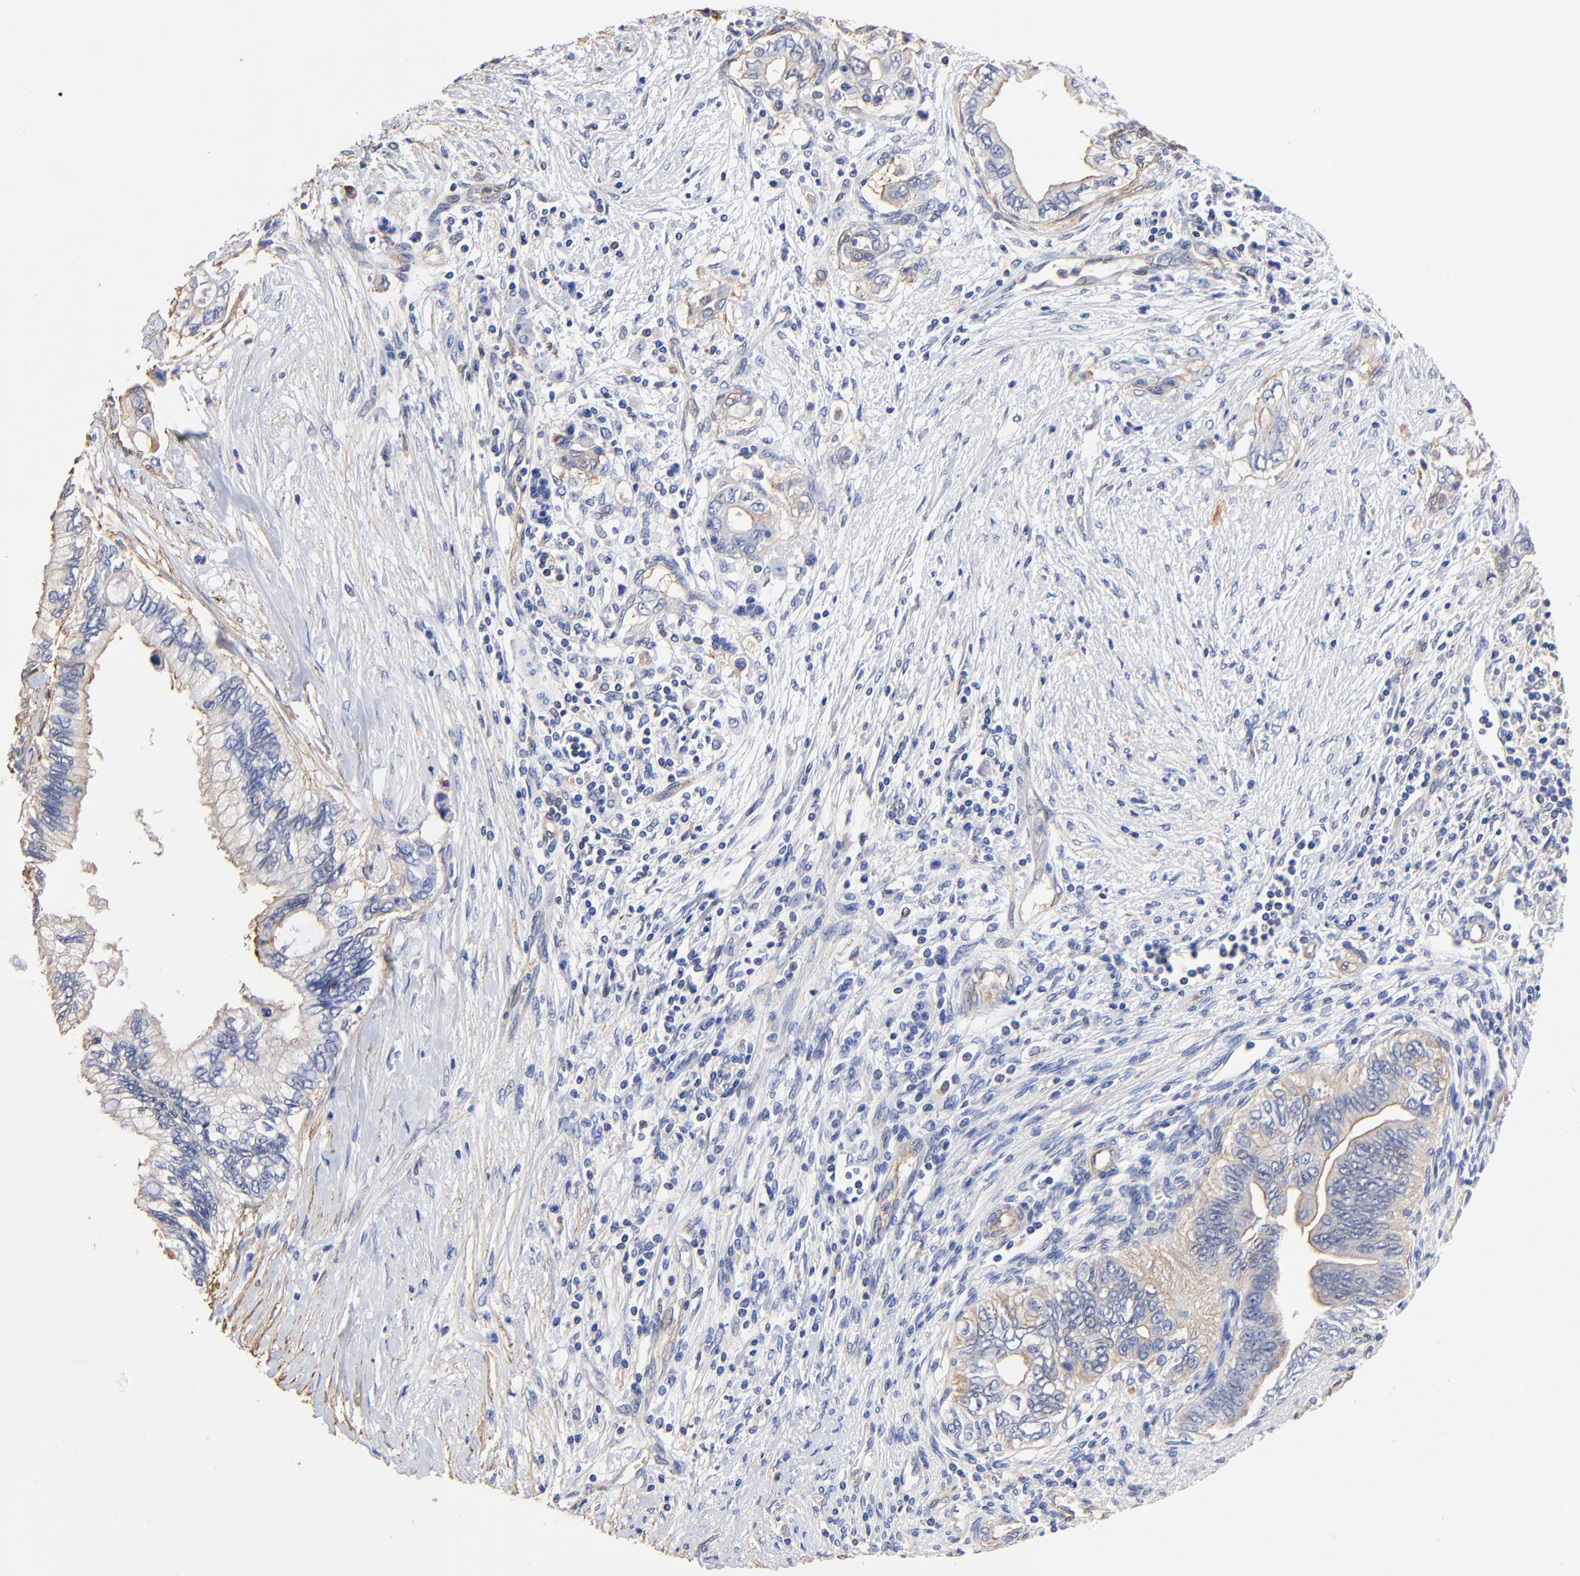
{"staining": {"intensity": "negative", "quantity": "none", "location": "none"}, "tissue": "pancreatic cancer", "cell_type": "Tumor cells", "image_type": "cancer", "snomed": [{"axis": "morphology", "description": "Adenocarcinoma, NOS"}, {"axis": "topography", "description": "Pancreas"}], "caption": "Human pancreatic cancer (adenocarcinoma) stained for a protein using immunohistochemistry demonstrates no positivity in tumor cells.", "gene": "TAGLN2", "patient": {"sex": "female", "age": 66}}